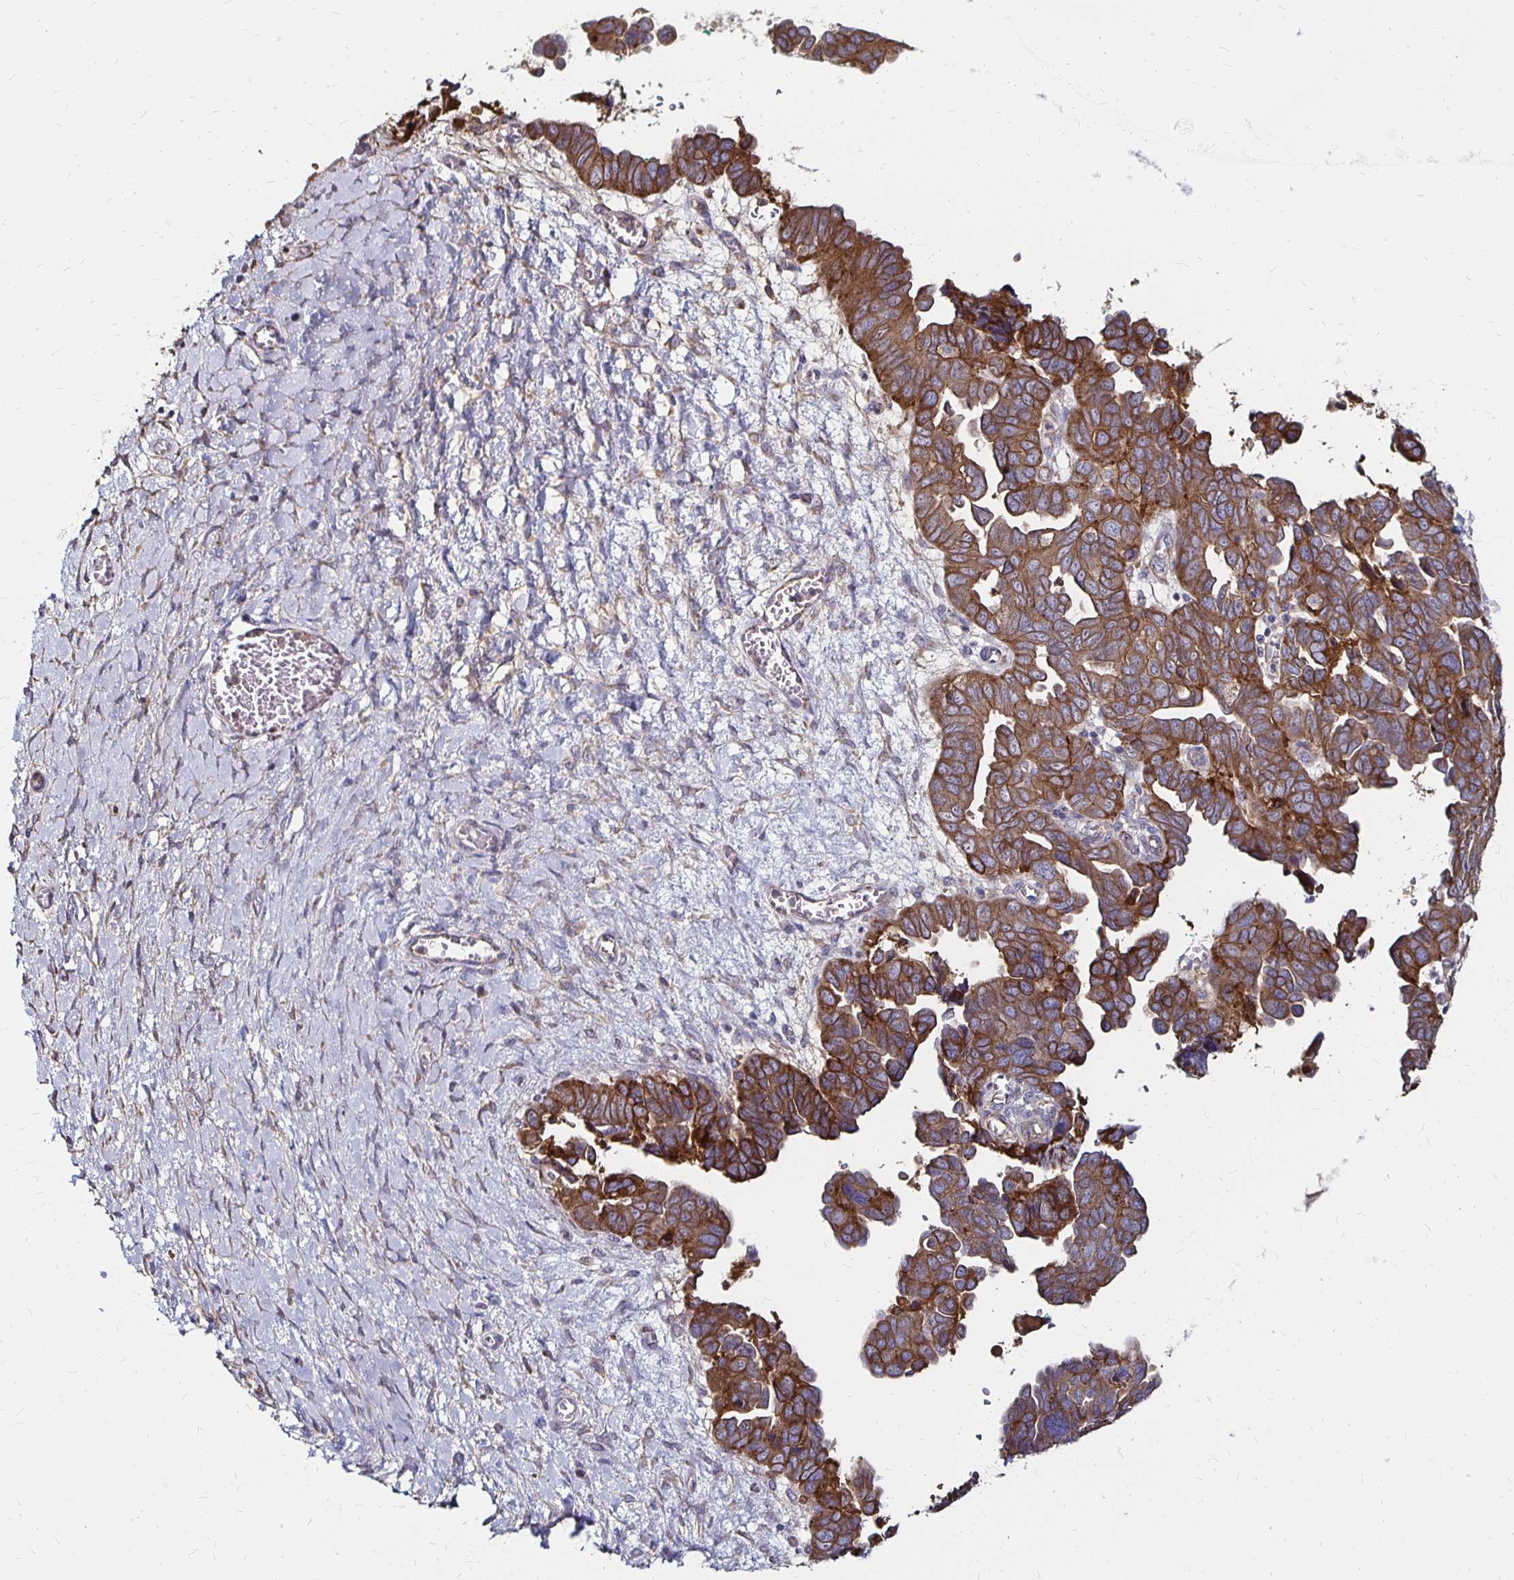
{"staining": {"intensity": "moderate", "quantity": ">75%", "location": "cytoplasmic/membranous"}, "tissue": "ovarian cancer", "cell_type": "Tumor cells", "image_type": "cancer", "snomed": [{"axis": "morphology", "description": "Cystadenocarcinoma, serous, NOS"}, {"axis": "topography", "description": "Ovary"}], "caption": "Serous cystadenocarcinoma (ovarian) was stained to show a protein in brown. There is medium levels of moderate cytoplasmic/membranous positivity in about >75% of tumor cells. (brown staining indicates protein expression, while blue staining denotes nuclei).", "gene": "NCSTN", "patient": {"sex": "female", "age": 64}}